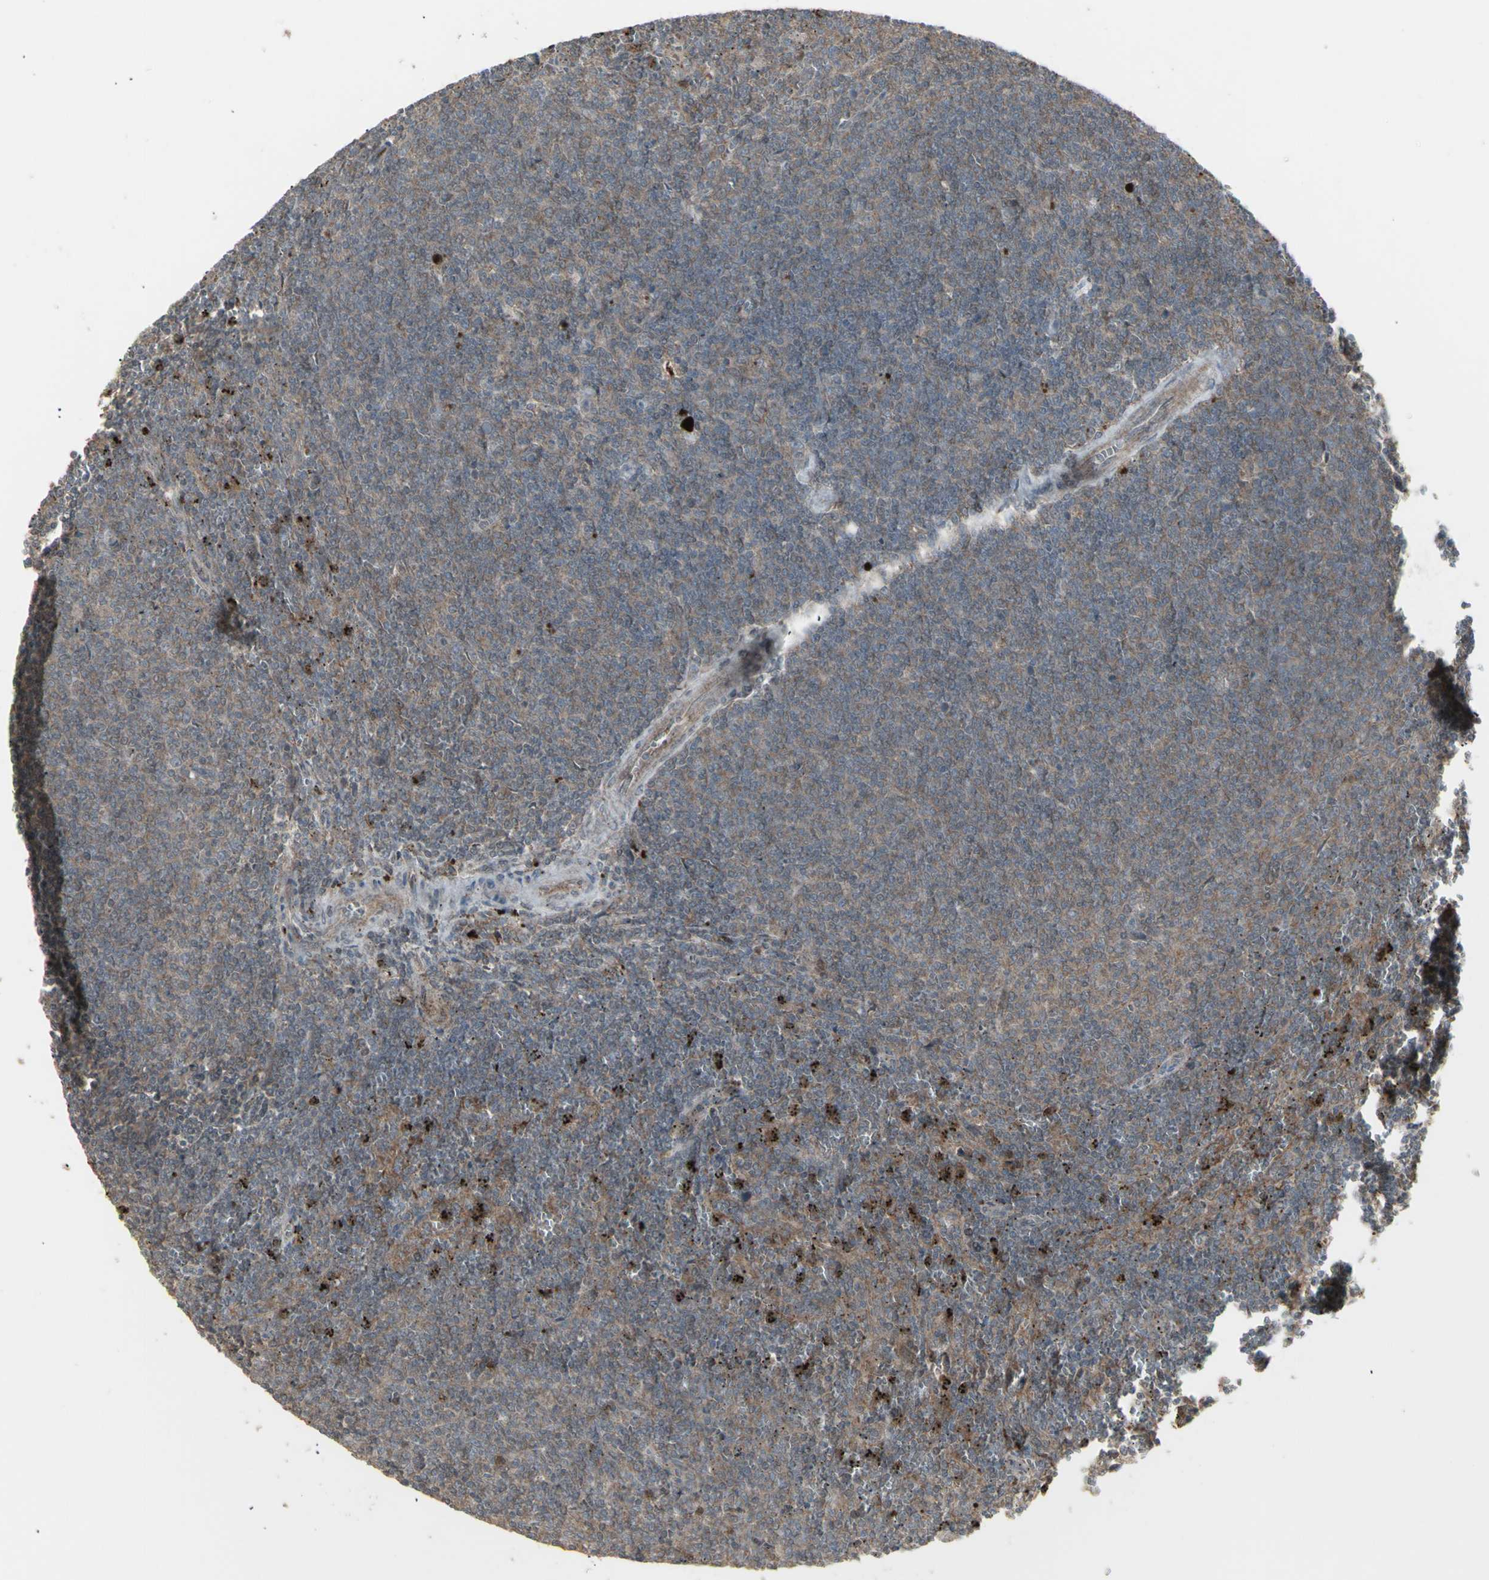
{"staining": {"intensity": "moderate", "quantity": "25%-75%", "location": "cytoplasmic/membranous"}, "tissue": "lymphoma", "cell_type": "Tumor cells", "image_type": "cancer", "snomed": [{"axis": "morphology", "description": "Malignant lymphoma, non-Hodgkin's type, Low grade"}, {"axis": "topography", "description": "Spleen"}], "caption": "Lymphoma tissue shows moderate cytoplasmic/membranous positivity in approximately 25%-75% of tumor cells", "gene": "RNASEL", "patient": {"sex": "female", "age": 50}}